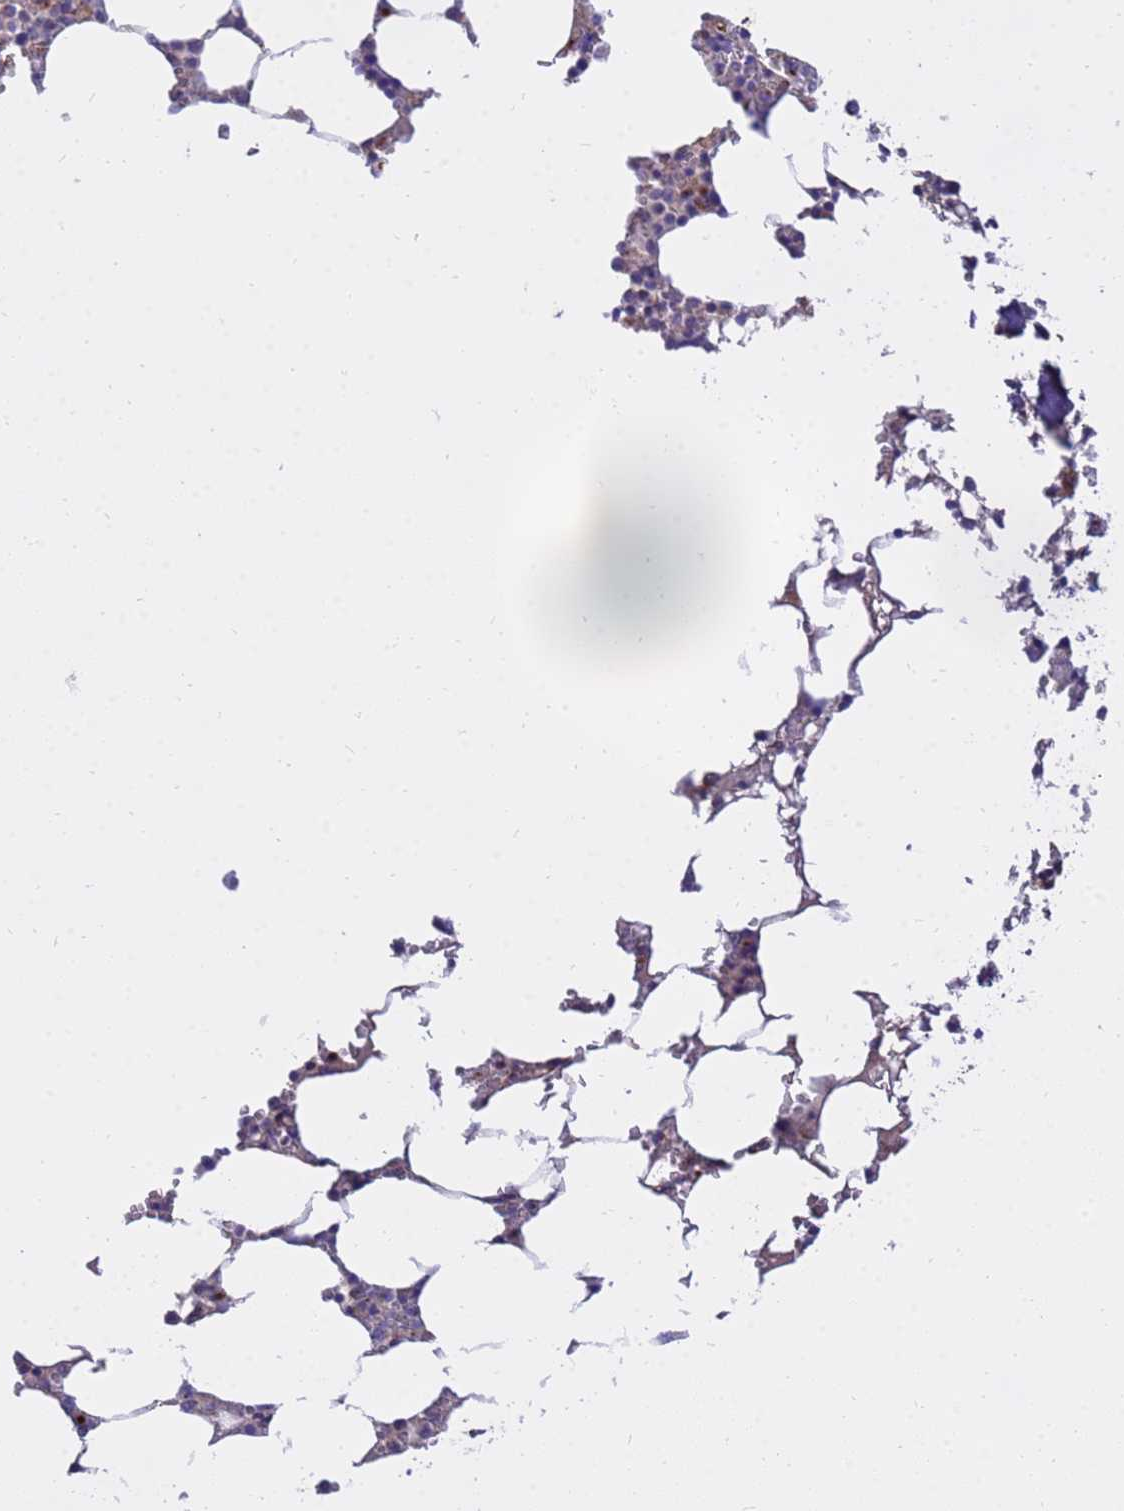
{"staining": {"intensity": "moderate", "quantity": "<25%", "location": "cytoplasmic/membranous"}, "tissue": "bone marrow", "cell_type": "Hematopoietic cells", "image_type": "normal", "snomed": [{"axis": "morphology", "description": "Normal tissue, NOS"}, {"axis": "topography", "description": "Bone marrow"}], "caption": "Protein expression analysis of unremarkable human bone marrow reveals moderate cytoplasmic/membranous positivity in approximately <25% of hematopoietic cells. (Stains: DAB (3,3'-diaminobenzidine) in brown, nuclei in blue, Microscopy: brightfield microscopy at high magnification).", "gene": "HPS3", "patient": {"sex": "male", "age": 64}}